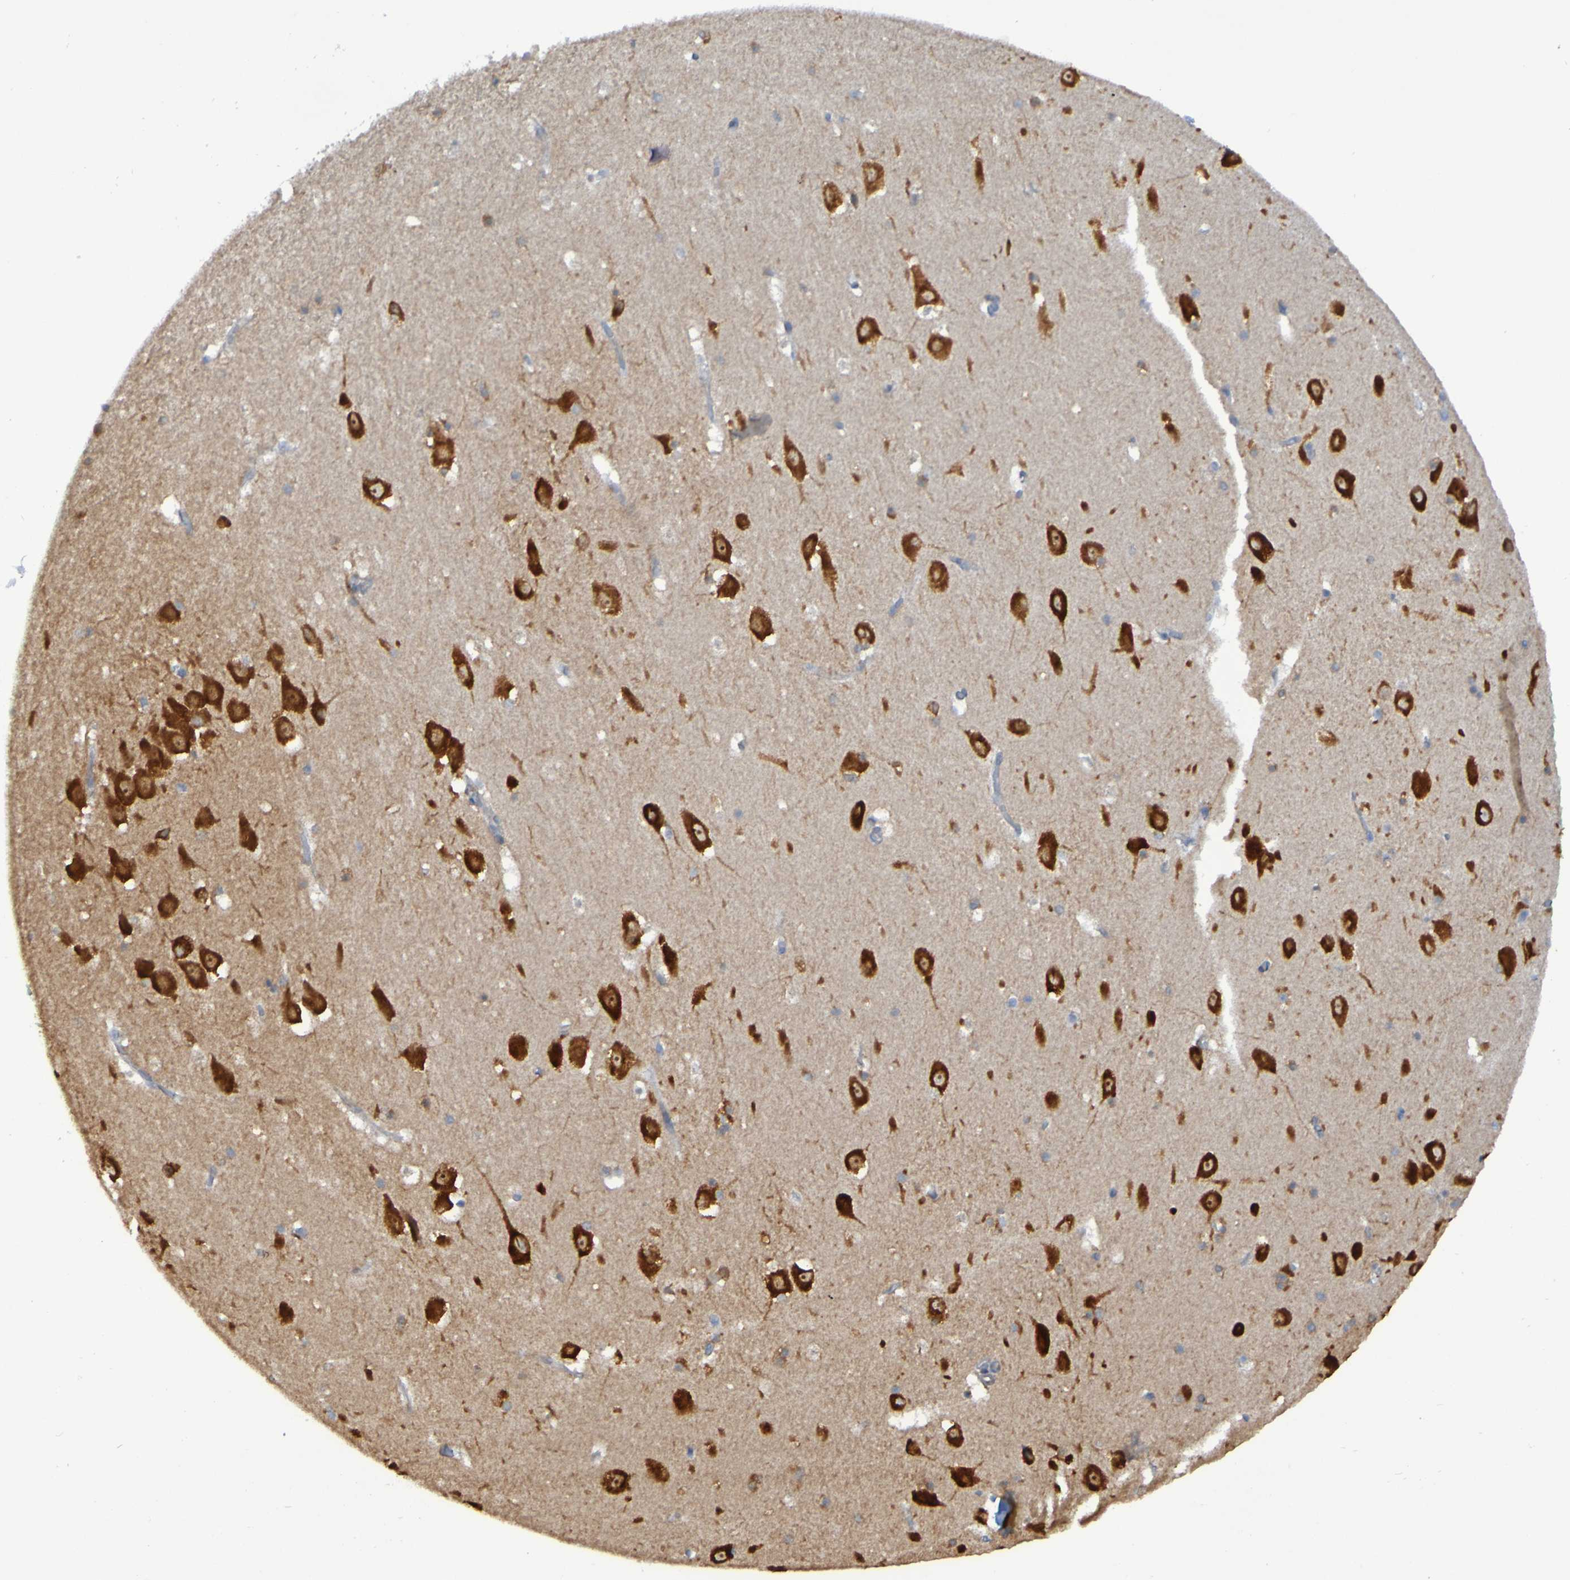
{"staining": {"intensity": "negative", "quantity": "none", "location": "none"}, "tissue": "hippocampus", "cell_type": "Glial cells", "image_type": "normal", "snomed": [{"axis": "morphology", "description": "Normal tissue, NOS"}, {"axis": "topography", "description": "Hippocampus"}], "caption": "Immunohistochemistry photomicrograph of unremarkable hippocampus stained for a protein (brown), which exhibits no staining in glial cells. The staining was performed using DAB (3,3'-diaminobenzidine) to visualize the protein expression in brown, while the nuclei were stained in blue with hematoxylin (Magnification: 20x).", "gene": "FKBP3", "patient": {"sex": "male", "age": 45}}